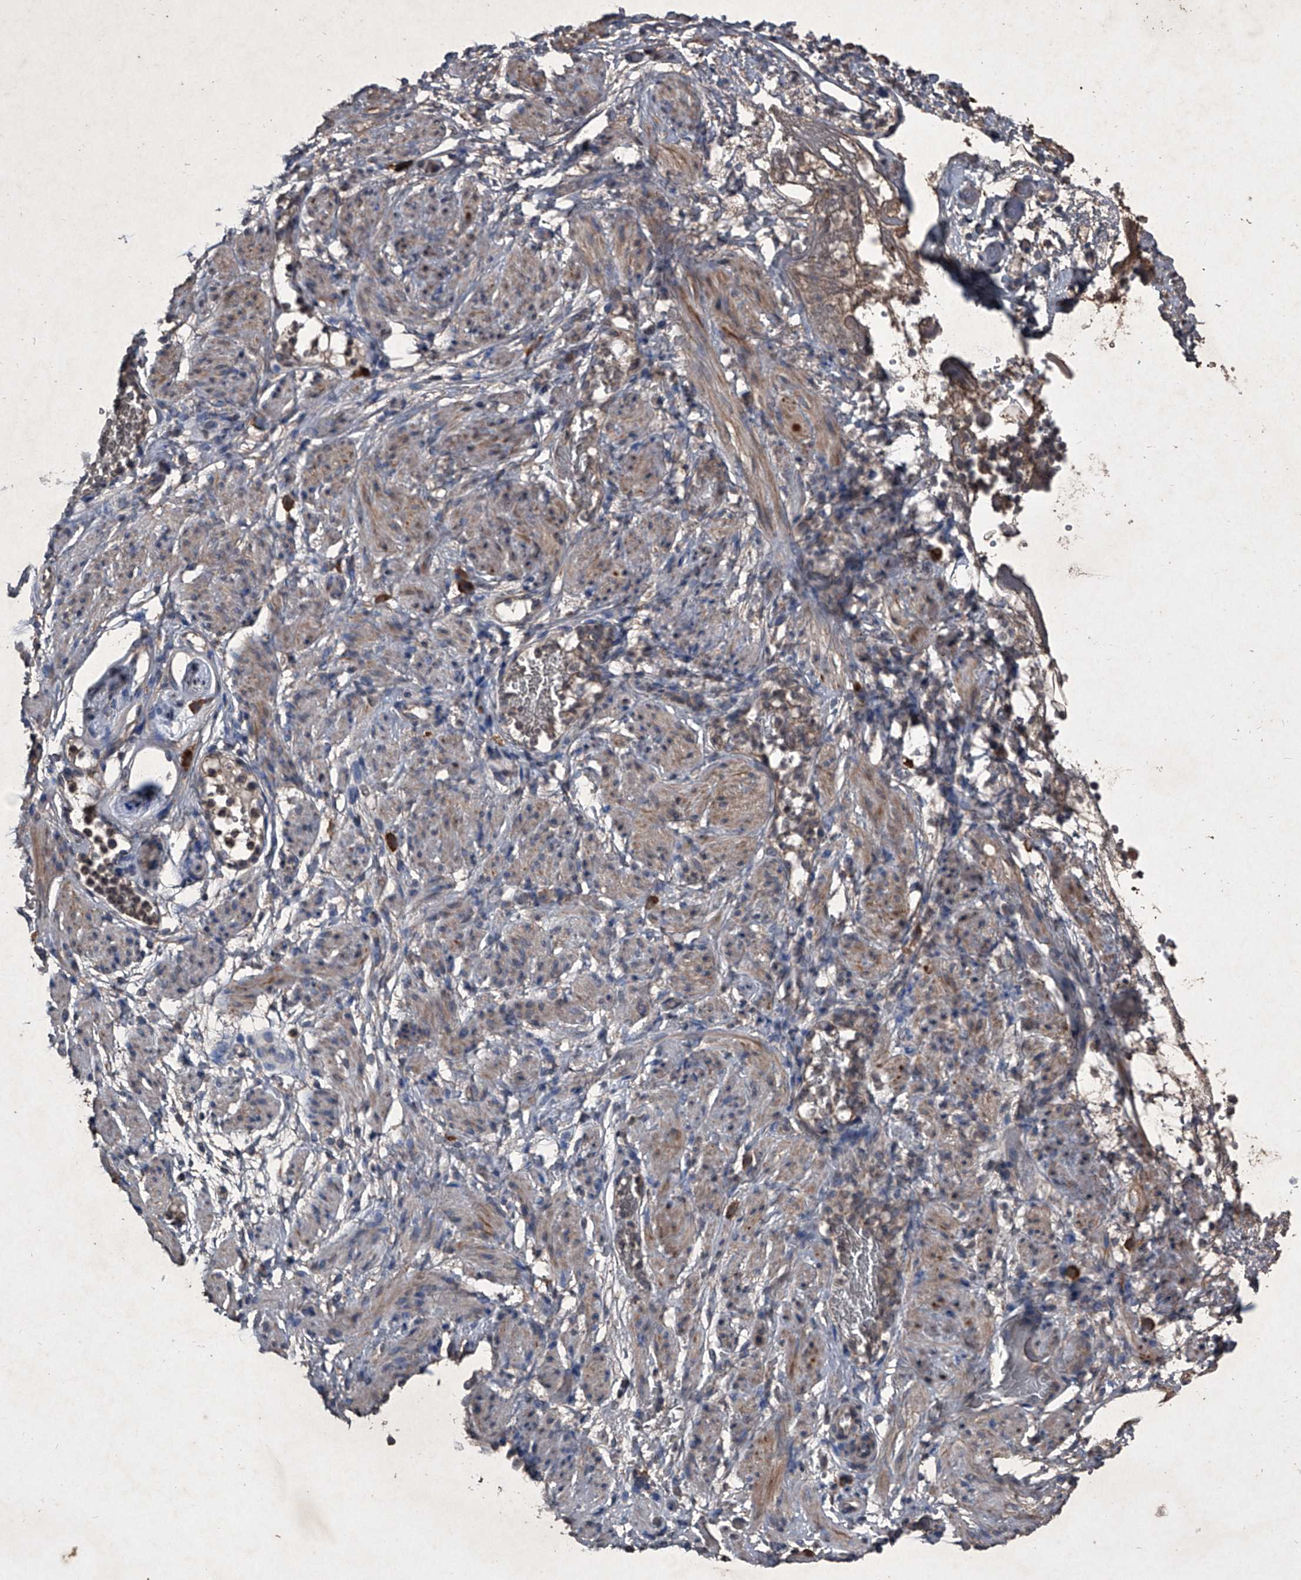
{"staining": {"intensity": "negative", "quantity": "none", "location": "none"}, "tissue": "soft tissue", "cell_type": "Fibroblasts", "image_type": "normal", "snomed": [{"axis": "morphology", "description": "Normal tissue, NOS"}, {"axis": "topography", "description": "Smooth muscle"}, {"axis": "topography", "description": "Peripheral nerve tissue"}], "caption": "Histopathology image shows no protein positivity in fibroblasts of unremarkable soft tissue. (Brightfield microscopy of DAB (3,3'-diaminobenzidine) immunohistochemistry (IHC) at high magnification).", "gene": "MAPKAP1", "patient": {"sex": "female", "age": 39}}